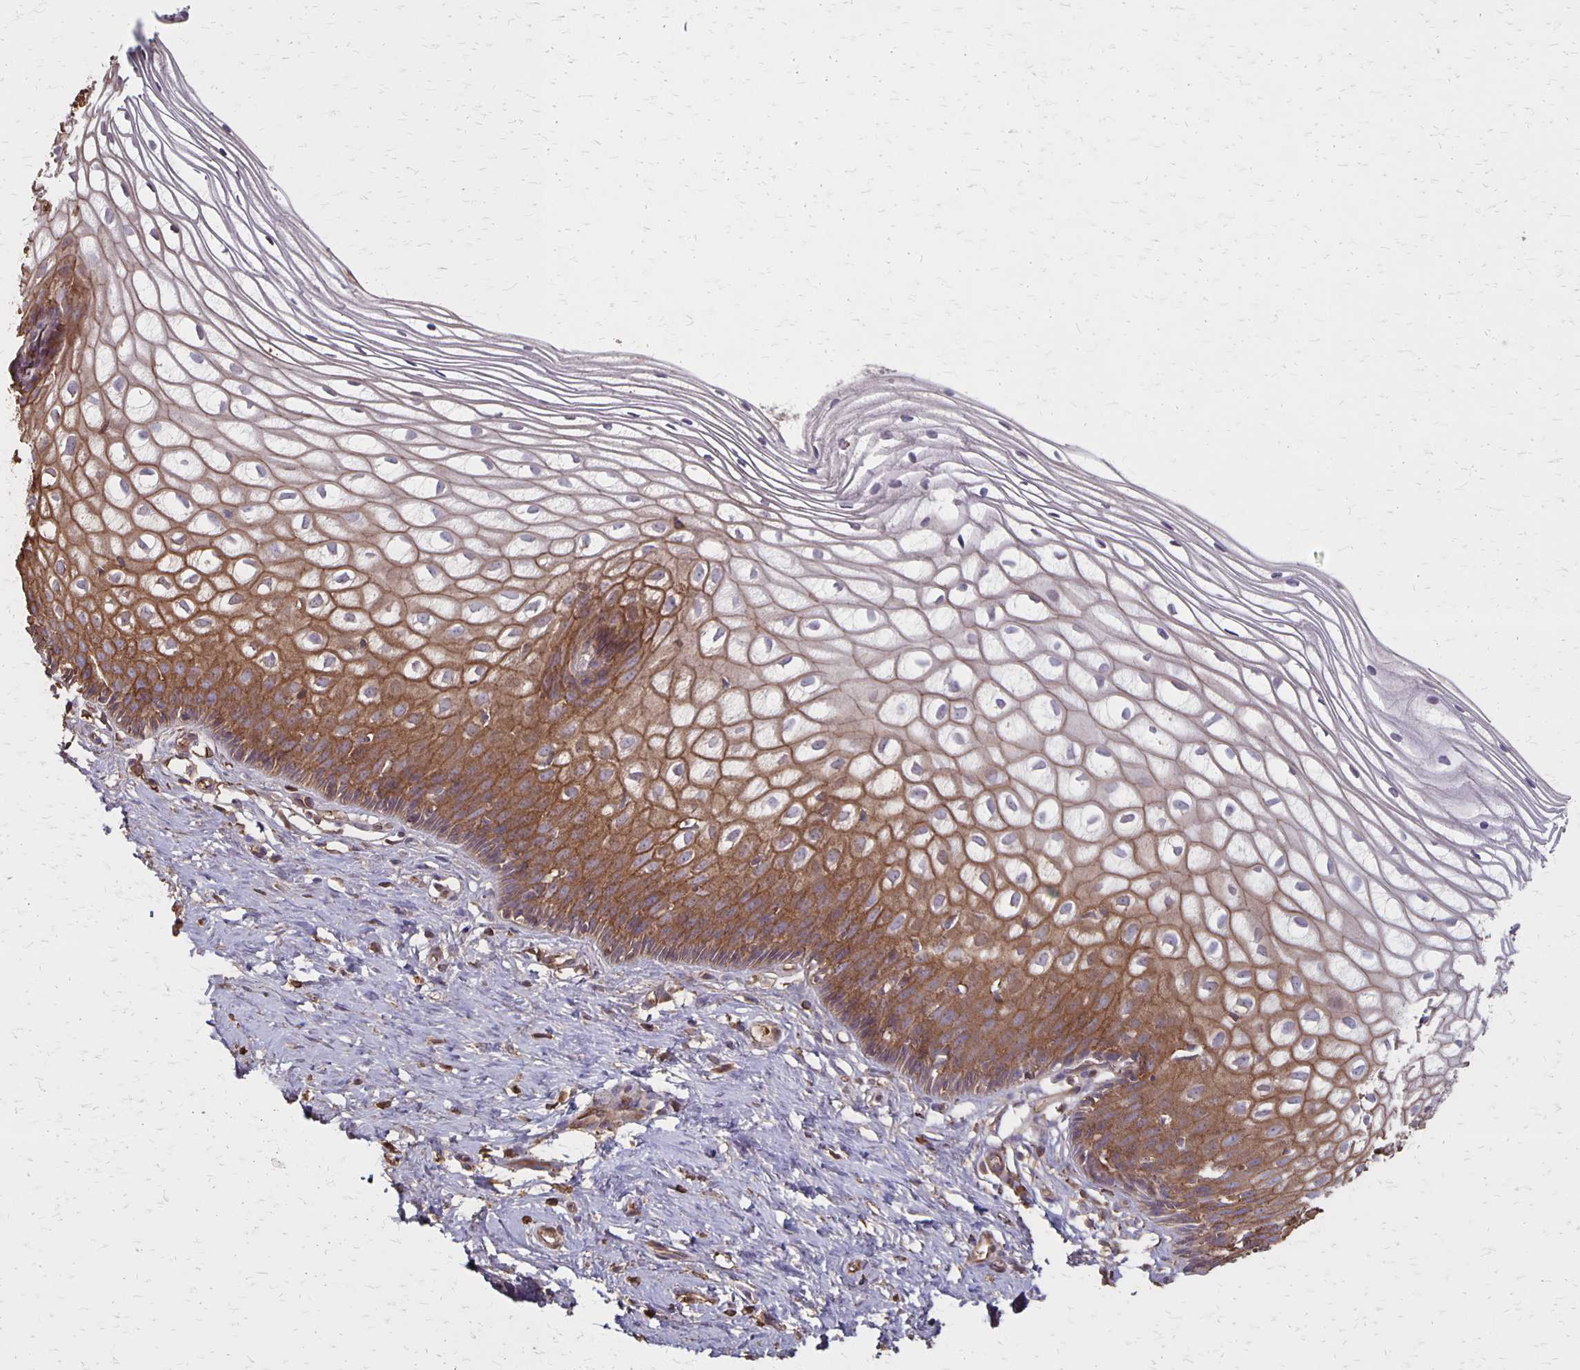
{"staining": {"intensity": "moderate", "quantity": ">75%", "location": "cytoplasmic/membranous"}, "tissue": "cervix", "cell_type": "Glandular cells", "image_type": "normal", "snomed": [{"axis": "morphology", "description": "Normal tissue, NOS"}, {"axis": "topography", "description": "Cervix"}], "caption": "Protein staining demonstrates moderate cytoplasmic/membranous positivity in about >75% of glandular cells in benign cervix.", "gene": "PROM2", "patient": {"sex": "female", "age": 36}}